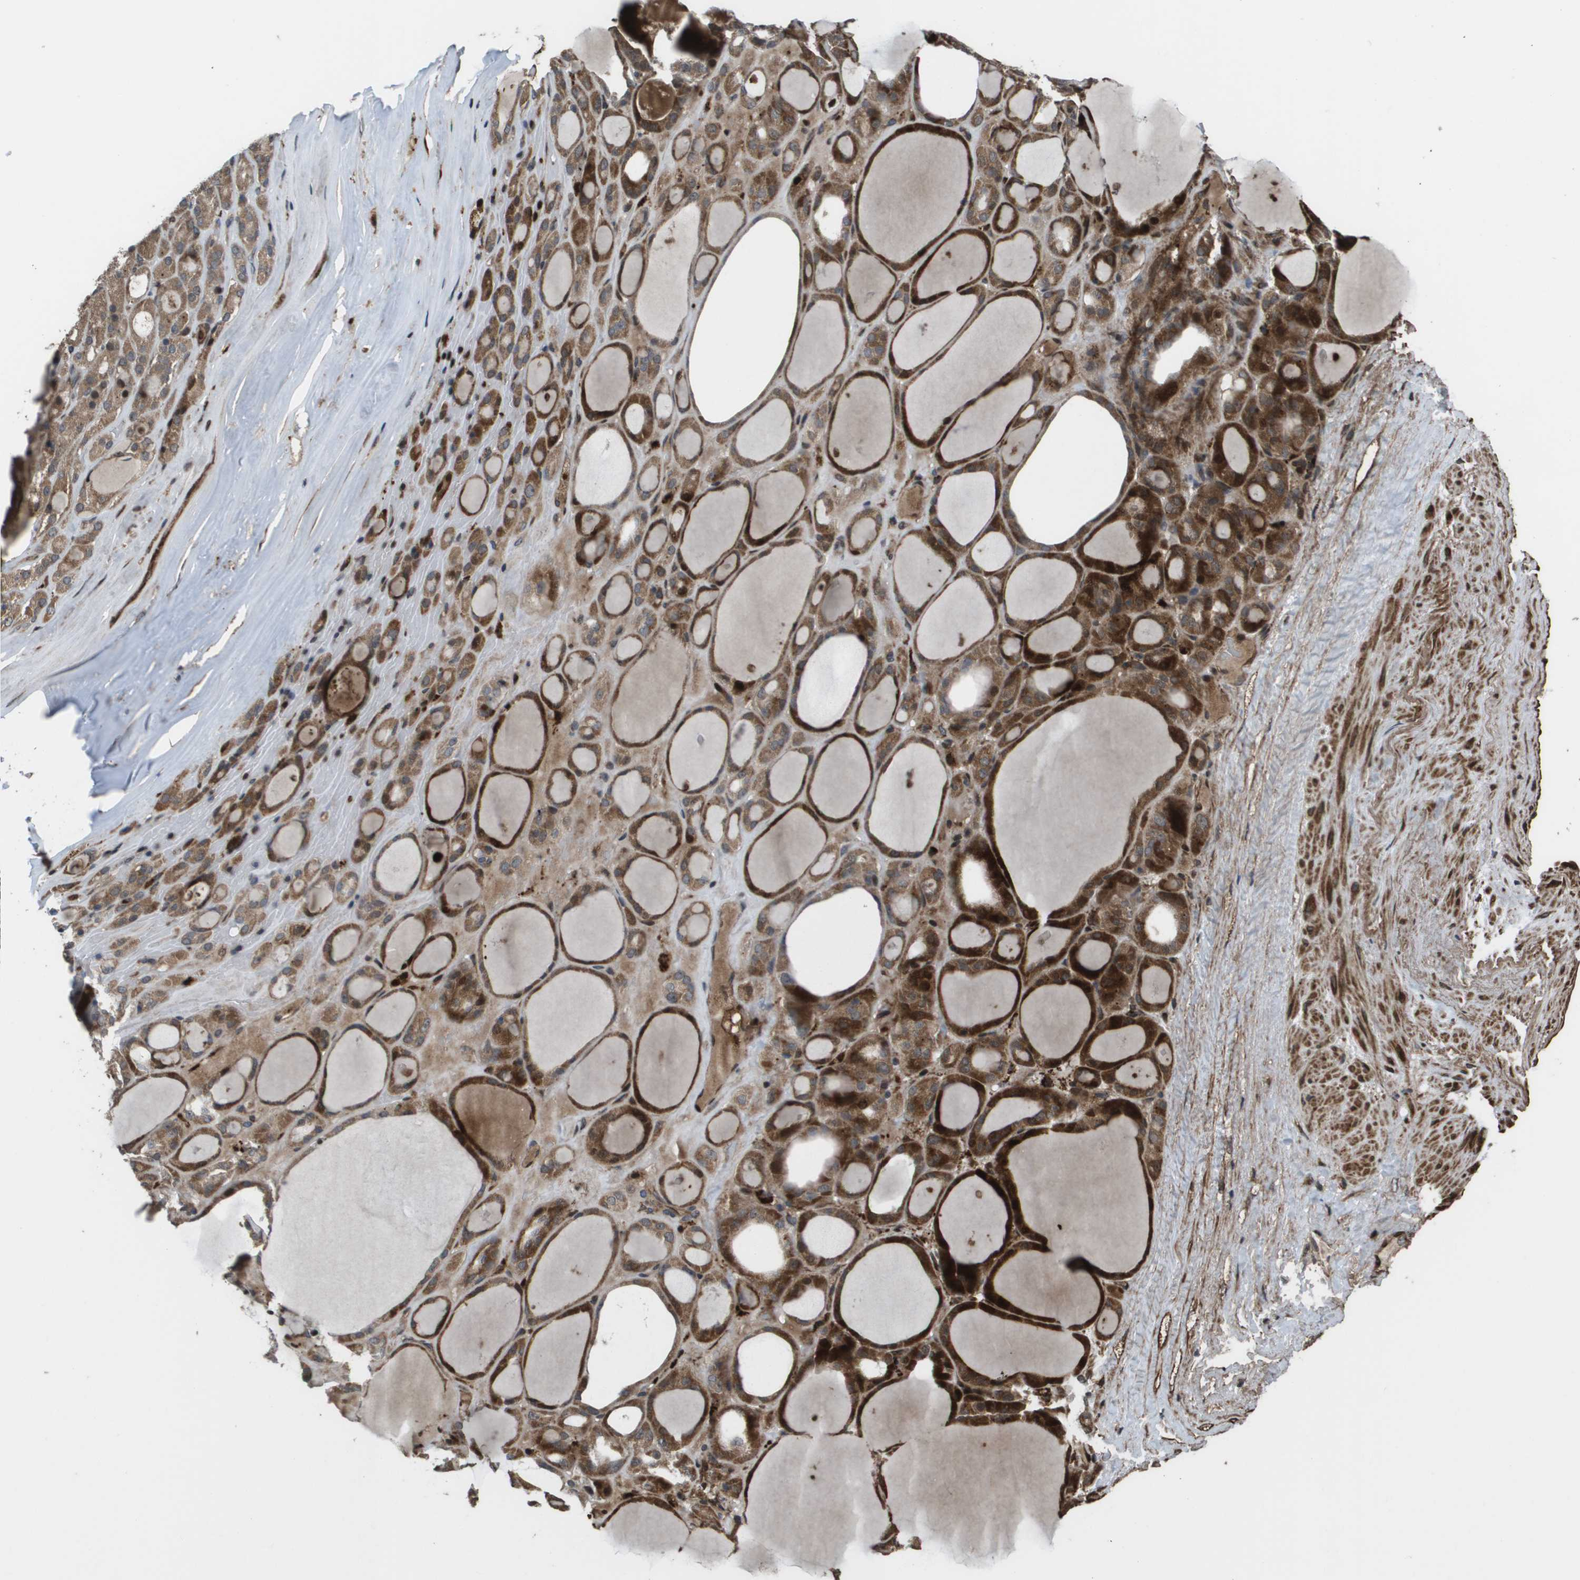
{"staining": {"intensity": "strong", "quantity": ">75%", "location": "cytoplasmic/membranous,nuclear"}, "tissue": "thyroid gland", "cell_type": "Glandular cells", "image_type": "normal", "snomed": [{"axis": "morphology", "description": "Normal tissue, NOS"}, {"axis": "morphology", "description": "Carcinoma, NOS"}, {"axis": "topography", "description": "Thyroid gland"}], "caption": "Glandular cells show high levels of strong cytoplasmic/membranous,nuclear expression in approximately >75% of cells in normal human thyroid gland. (DAB = brown stain, brightfield microscopy at high magnification).", "gene": "AXIN2", "patient": {"sex": "female", "age": 86}}